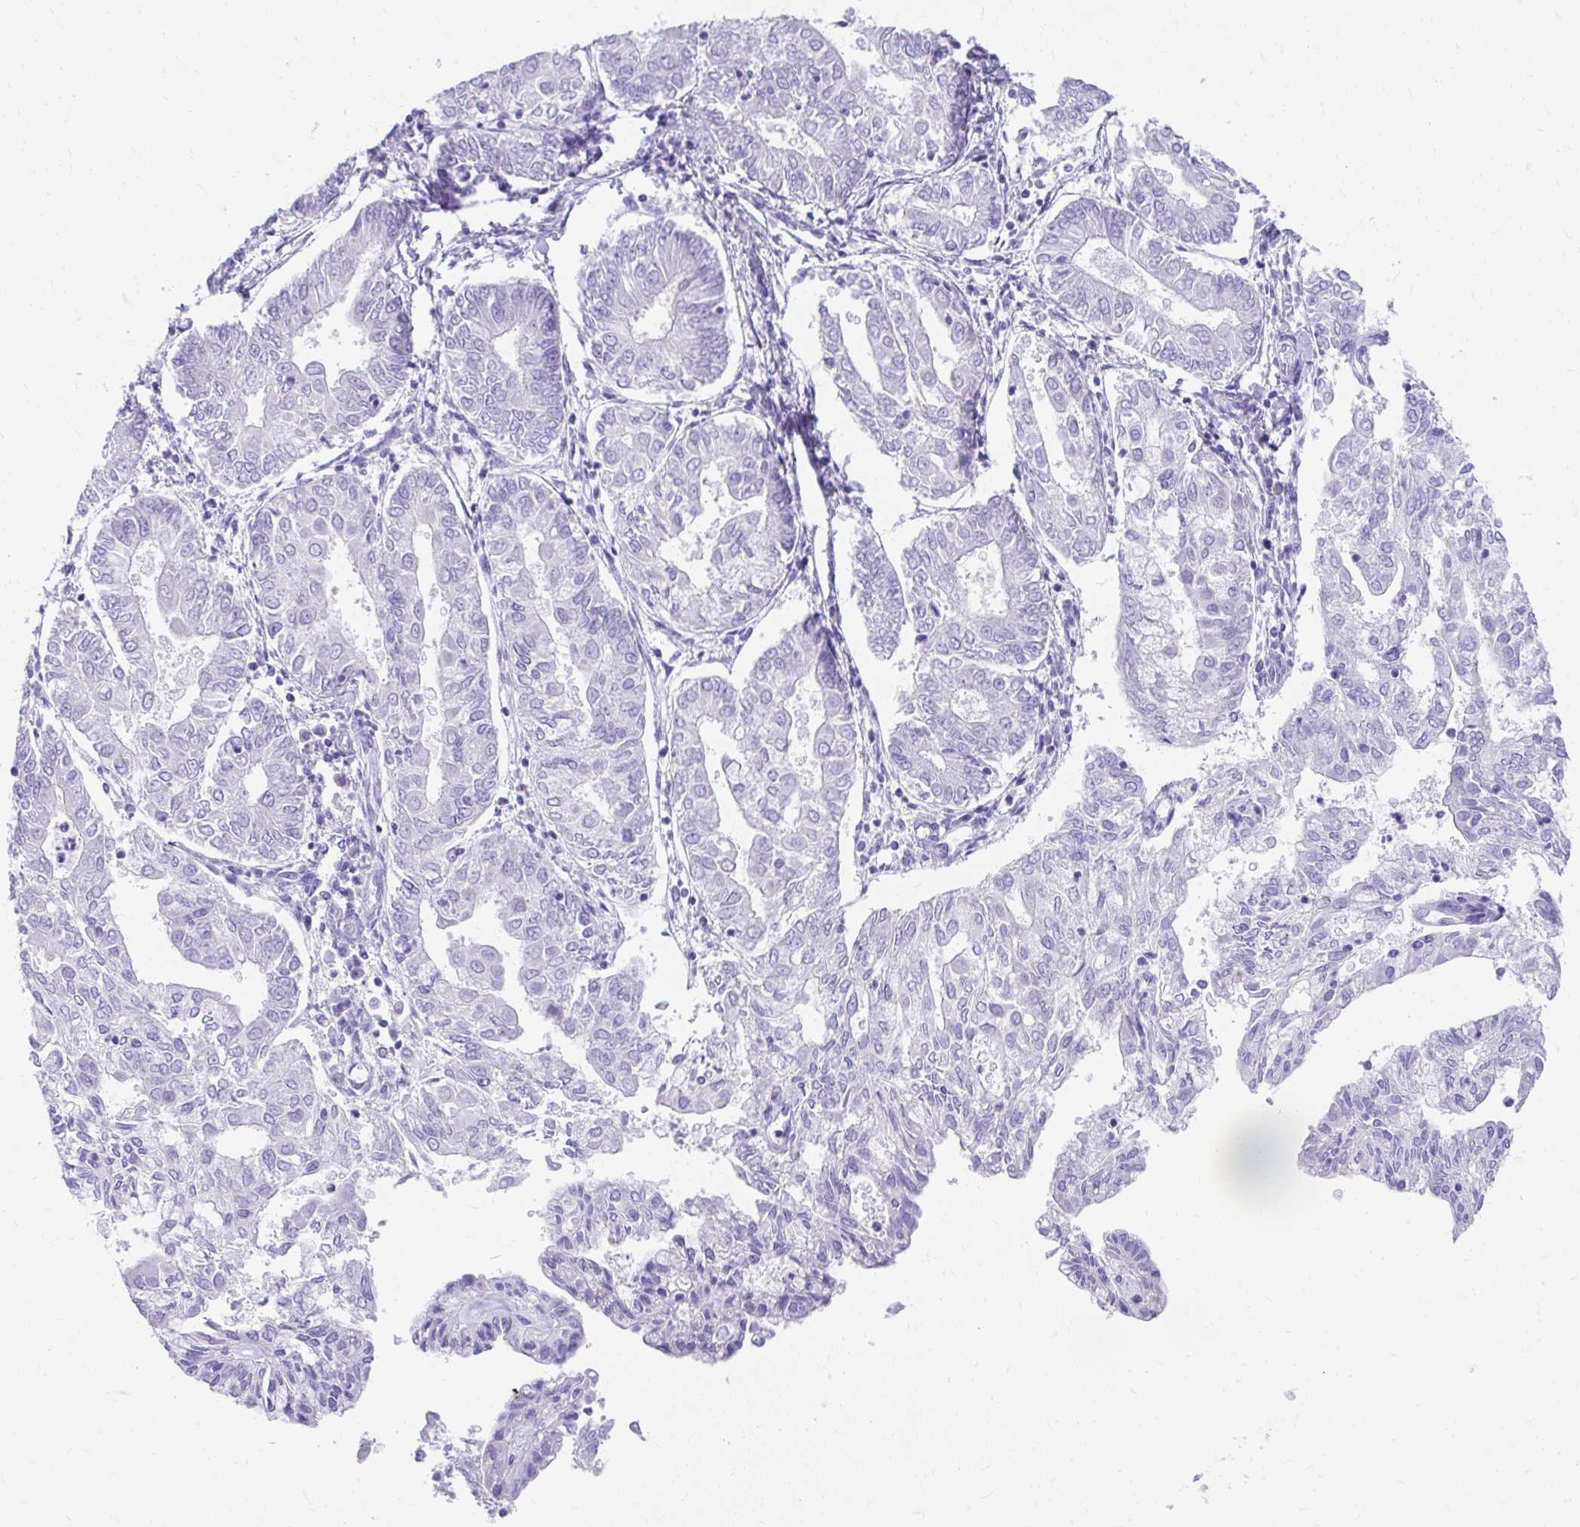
{"staining": {"intensity": "negative", "quantity": "none", "location": "none"}, "tissue": "endometrial cancer", "cell_type": "Tumor cells", "image_type": "cancer", "snomed": [{"axis": "morphology", "description": "Adenocarcinoma, NOS"}, {"axis": "topography", "description": "Endometrium"}], "caption": "DAB immunohistochemical staining of adenocarcinoma (endometrial) demonstrates no significant expression in tumor cells.", "gene": "TNNT1", "patient": {"sex": "female", "age": 68}}